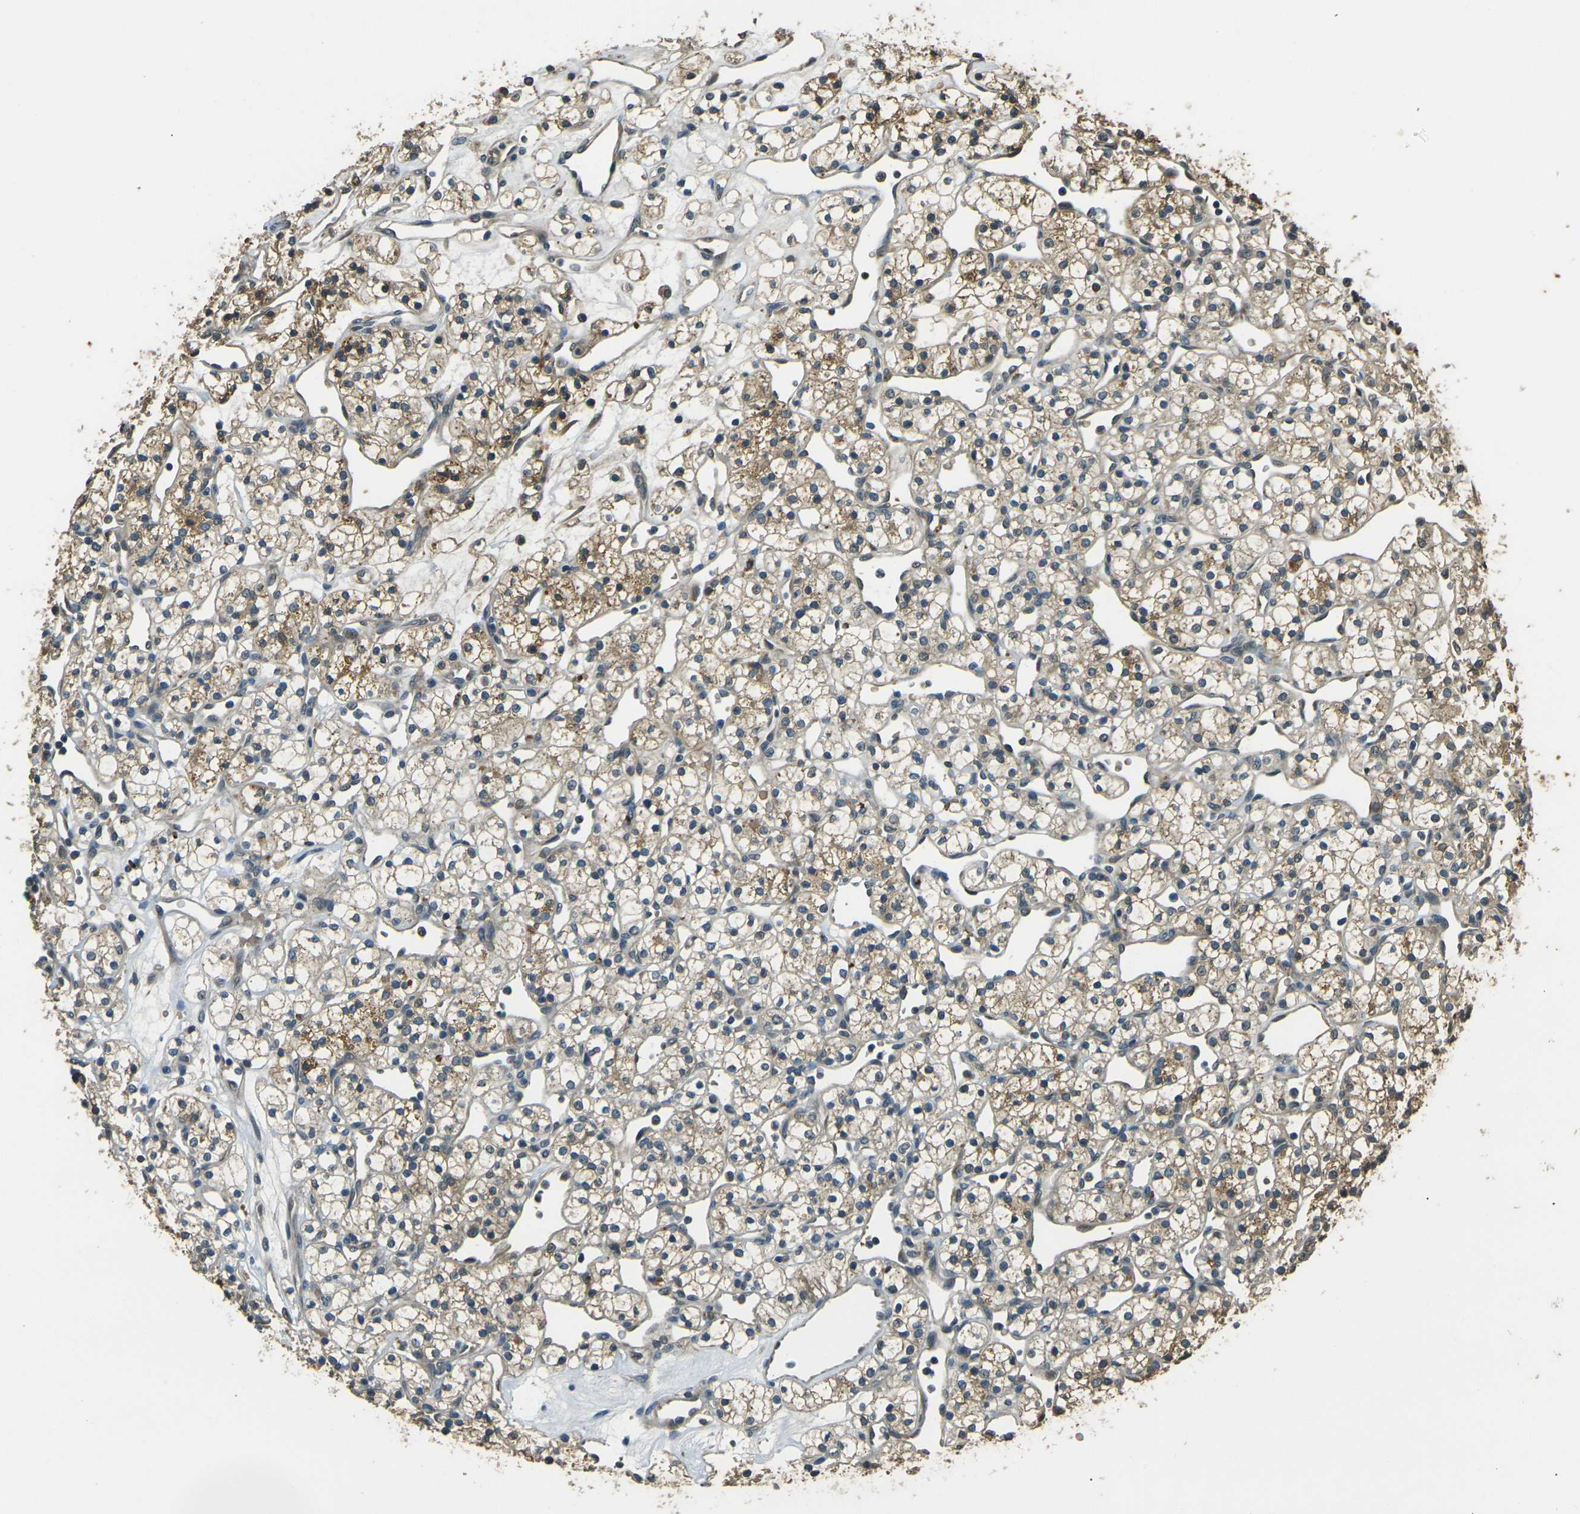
{"staining": {"intensity": "moderate", "quantity": ">75%", "location": "cytoplasmic/membranous"}, "tissue": "renal cancer", "cell_type": "Tumor cells", "image_type": "cancer", "snomed": [{"axis": "morphology", "description": "Adenocarcinoma, NOS"}, {"axis": "topography", "description": "Kidney"}], "caption": "Moderate cytoplasmic/membranous positivity for a protein is identified in approximately >75% of tumor cells of adenocarcinoma (renal) using immunohistochemistry (IHC).", "gene": "TOR1A", "patient": {"sex": "female", "age": 60}}